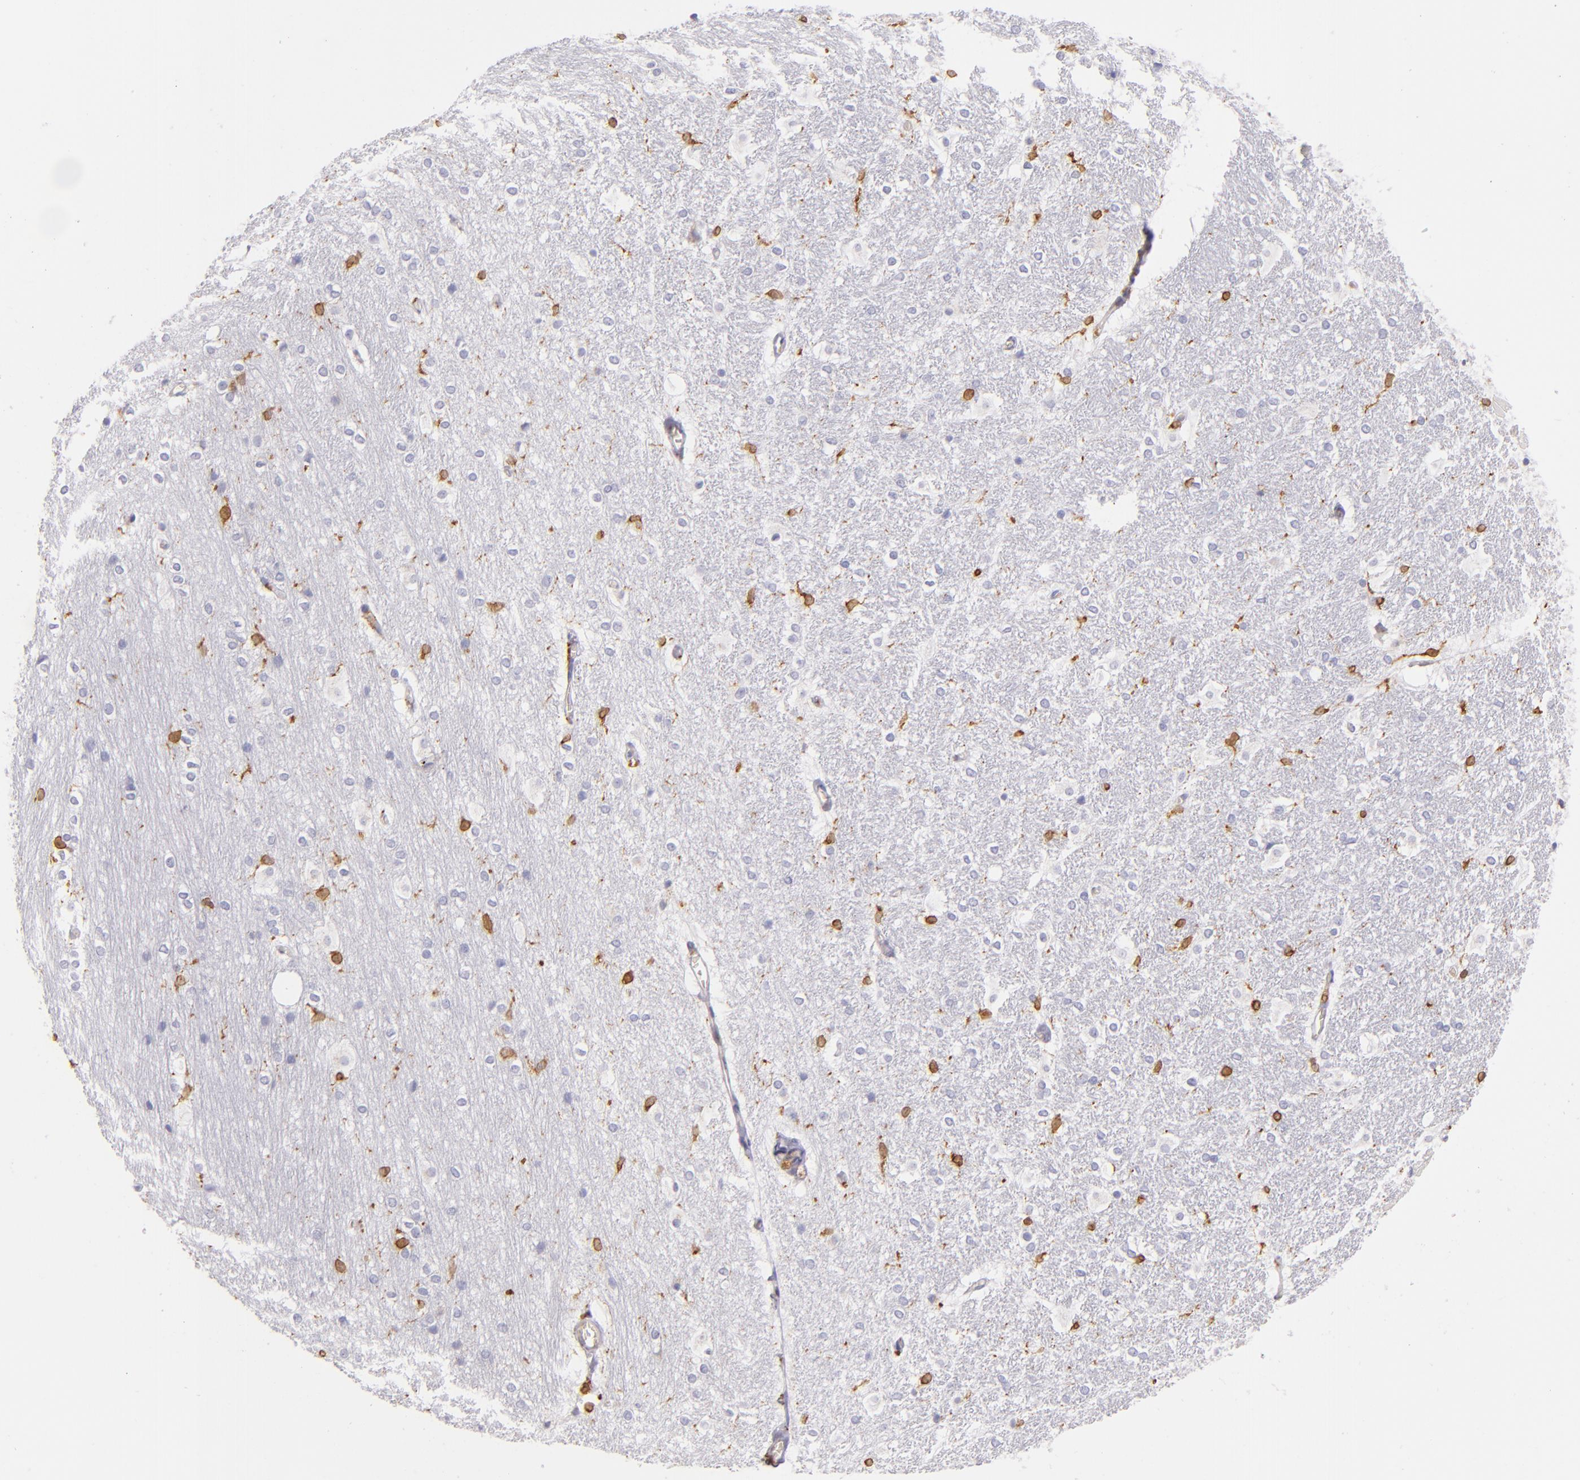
{"staining": {"intensity": "moderate", "quantity": "<25%", "location": "cytoplasmic/membranous"}, "tissue": "hippocampus", "cell_type": "Glial cells", "image_type": "normal", "snomed": [{"axis": "morphology", "description": "Normal tissue, NOS"}, {"axis": "topography", "description": "Hippocampus"}], "caption": "Moderate cytoplasmic/membranous expression is seen in approximately <25% of glial cells in unremarkable hippocampus.", "gene": "CD74", "patient": {"sex": "female", "age": 19}}